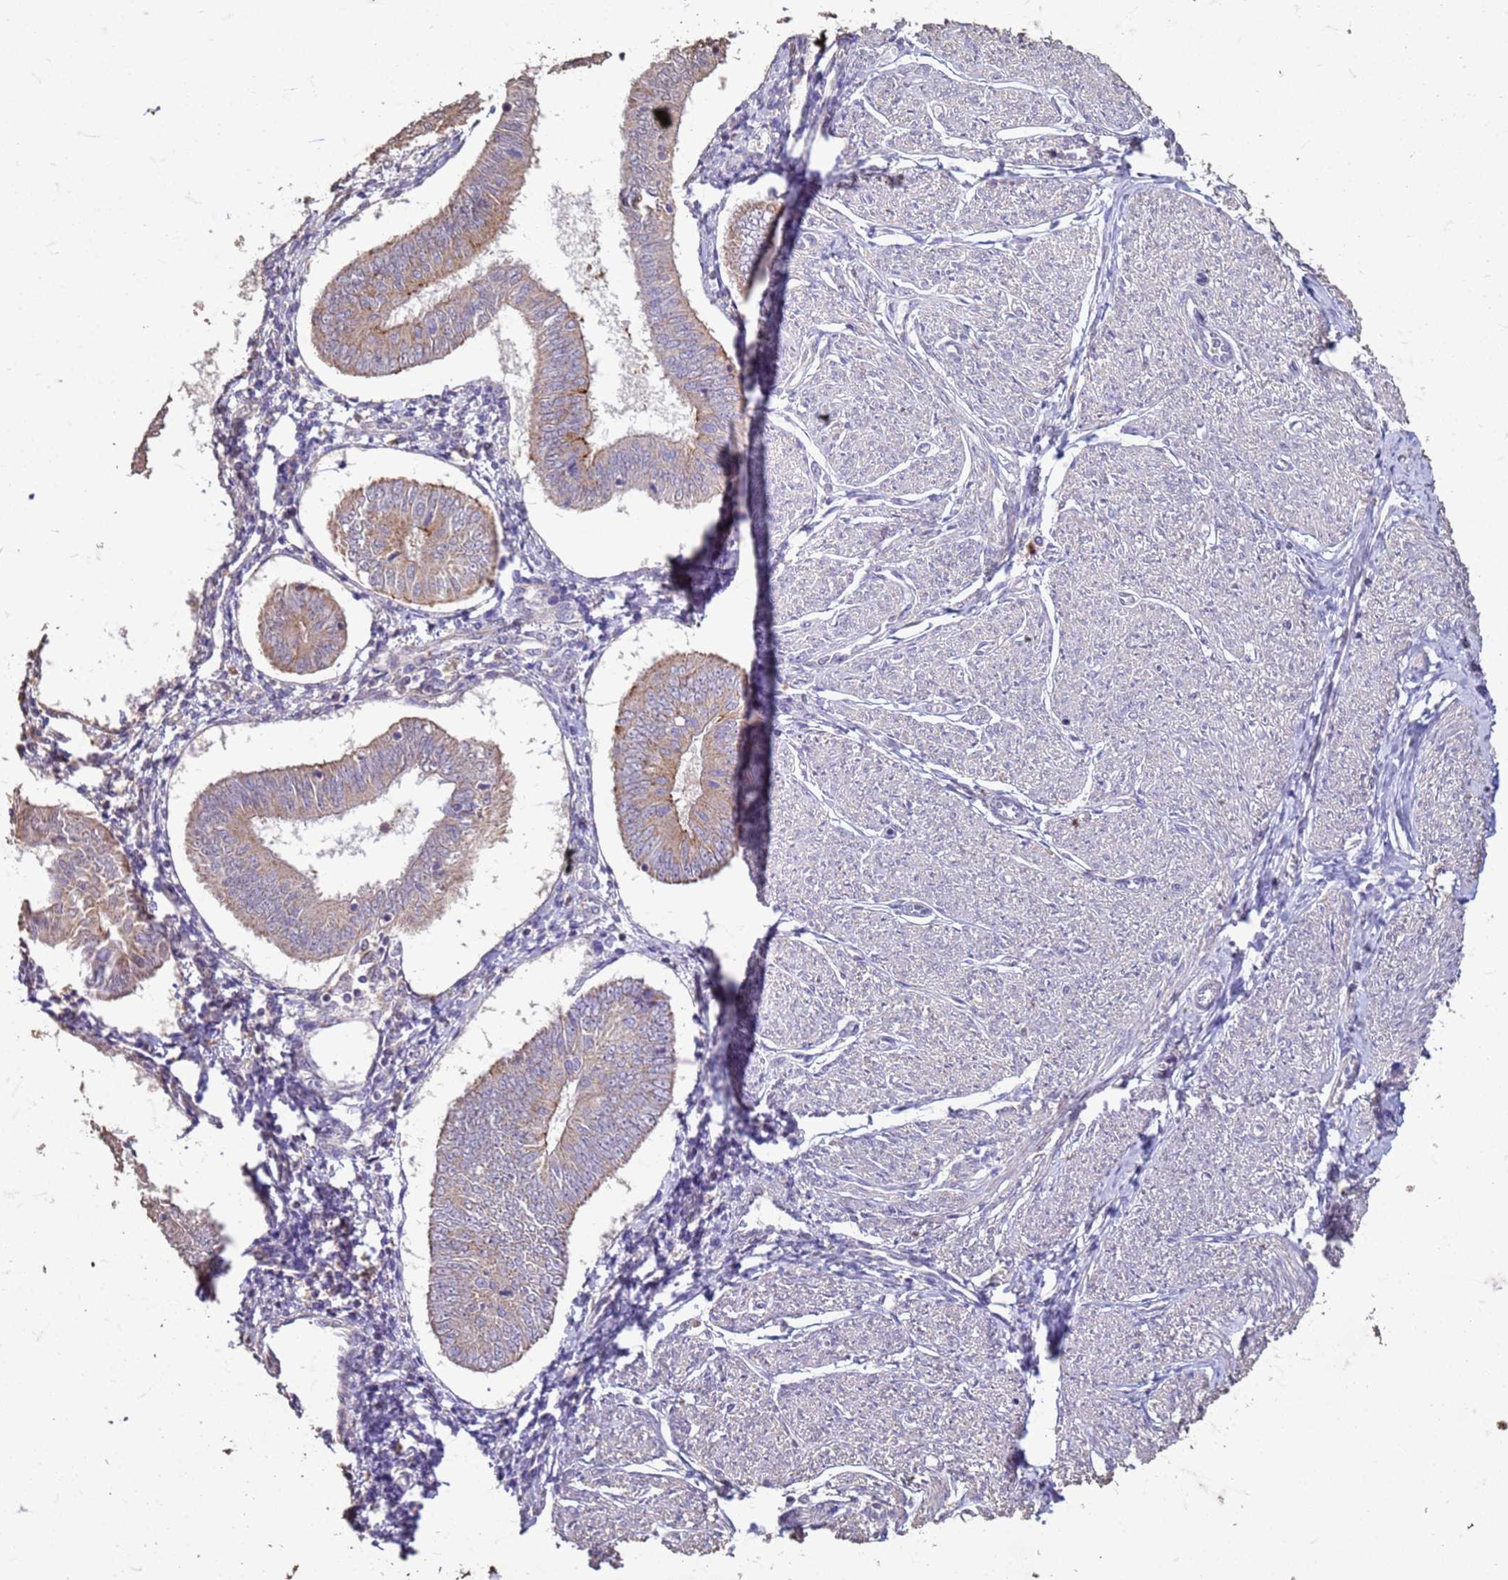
{"staining": {"intensity": "weak", "quantity": "<25%", "location": "cytoplasmic/membranous"}, "tissue": "endometrial cancer", "cell_type": "Tumor cells", "image_type": "cancer", "snomed": [{"axis": "morphology", "description": "Adenocarcinoma, NOS"}, {"axis": "topography", "description": "Endometrium"}], "caption": "Endometrial adenocarcinoma stained for a protein using immunohistochemistry demonstrates no expression tumor cells.", "gene": "SLC25A15", "patient": {"sex": "female", "age": 58}}